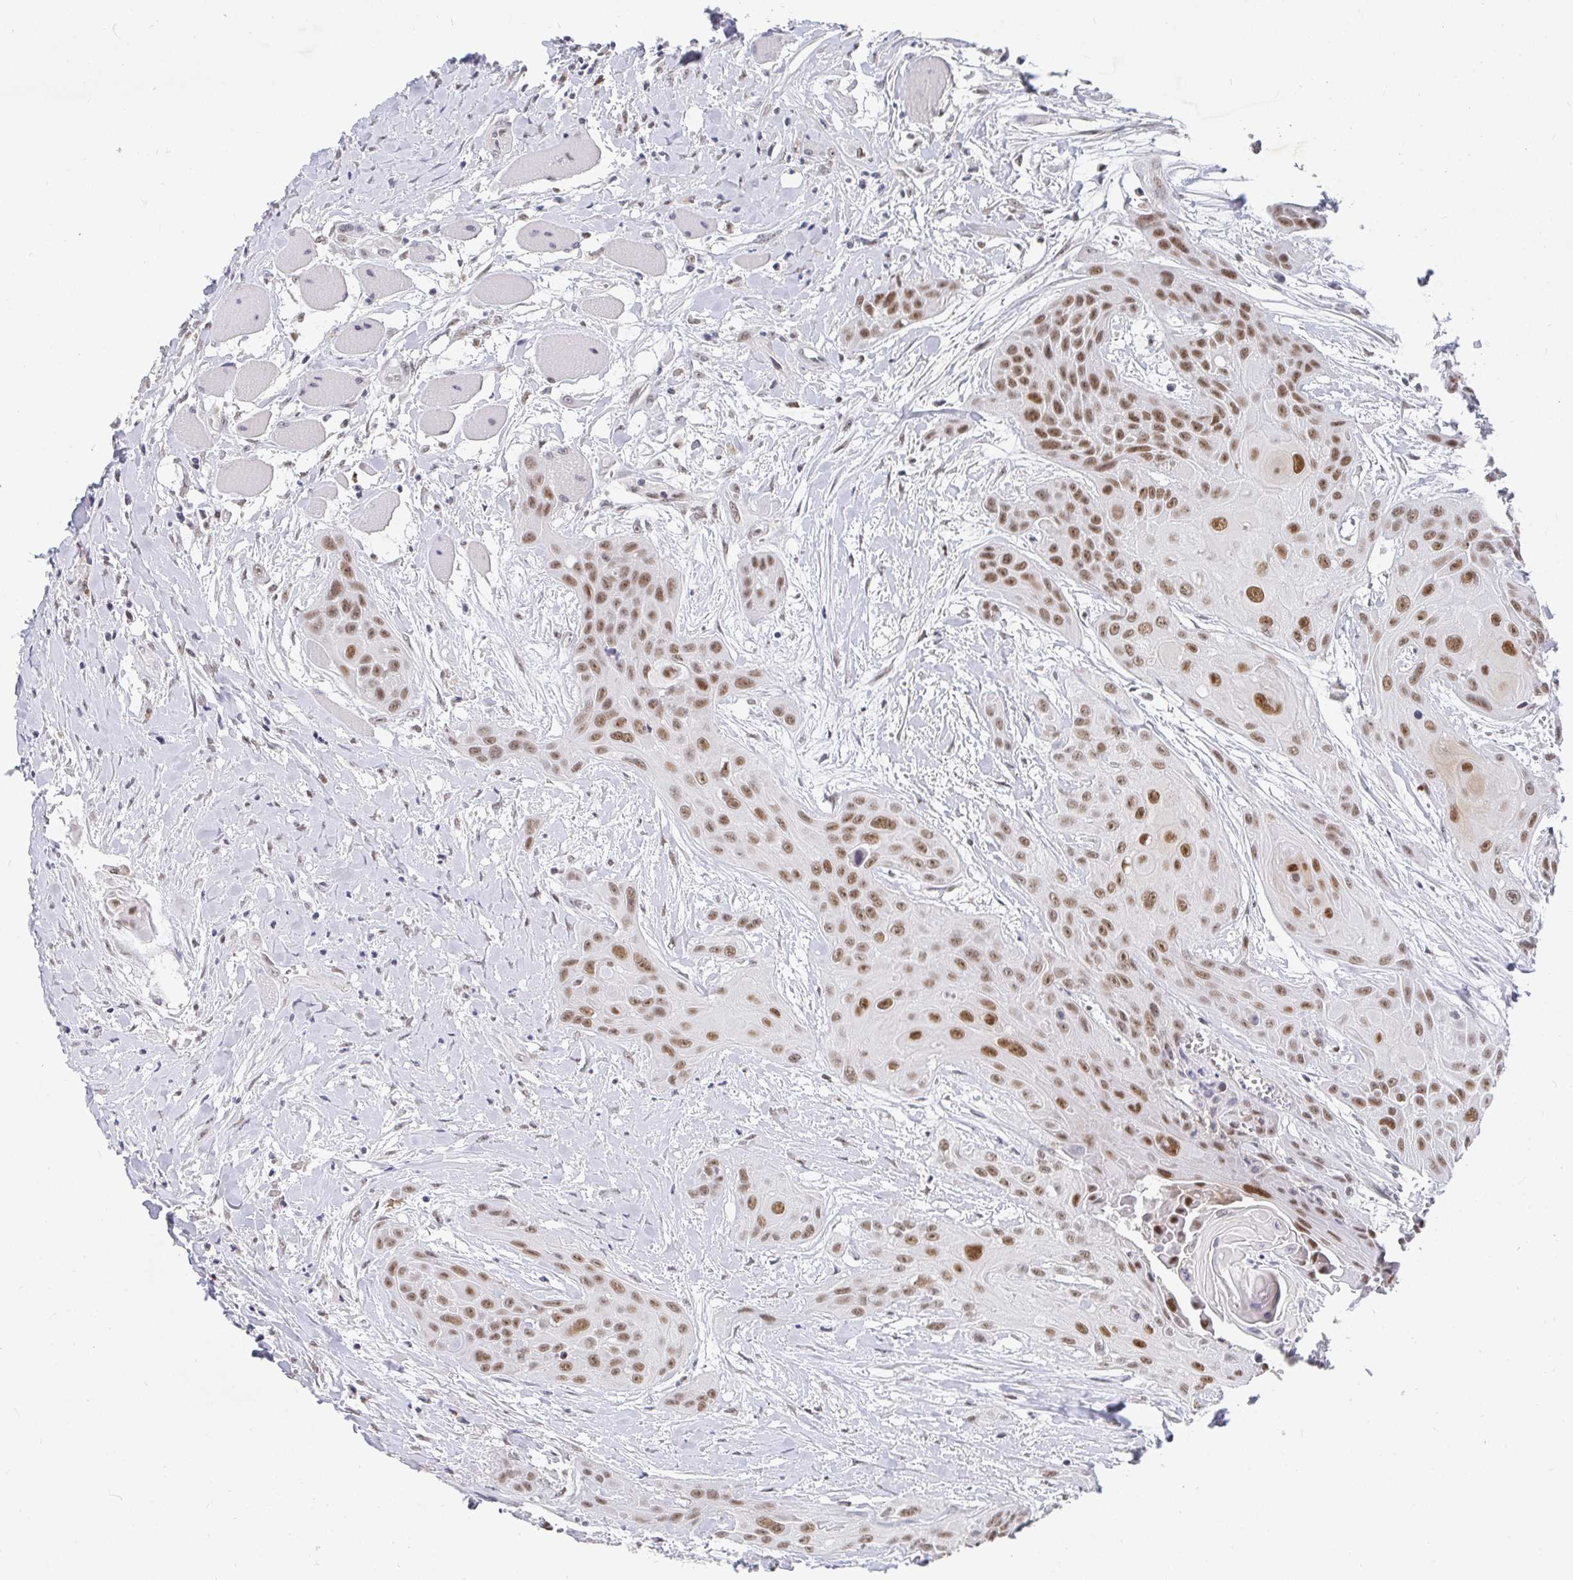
{"staining": {"intensity": "moderate", "quantity": ">75%", "location": "nuclear"}, "tissue": "head and neck cancer", "cell_type": "Tumor cells", "image_type": "cancer", "snomed": [{"axis": "morphology", "description": "Squamous cell carcinoma, NOS"}, {"axis": "topography", "description": "Head-Neck"}], "caption": "Immunohistochemical staining of human head and neck squamous cell carcinoma reveals moderate nuclear protein expression in about >75% of tumor cells.", "gene": "RCOR1", "patient": {"sex": "female", "age": 73}}